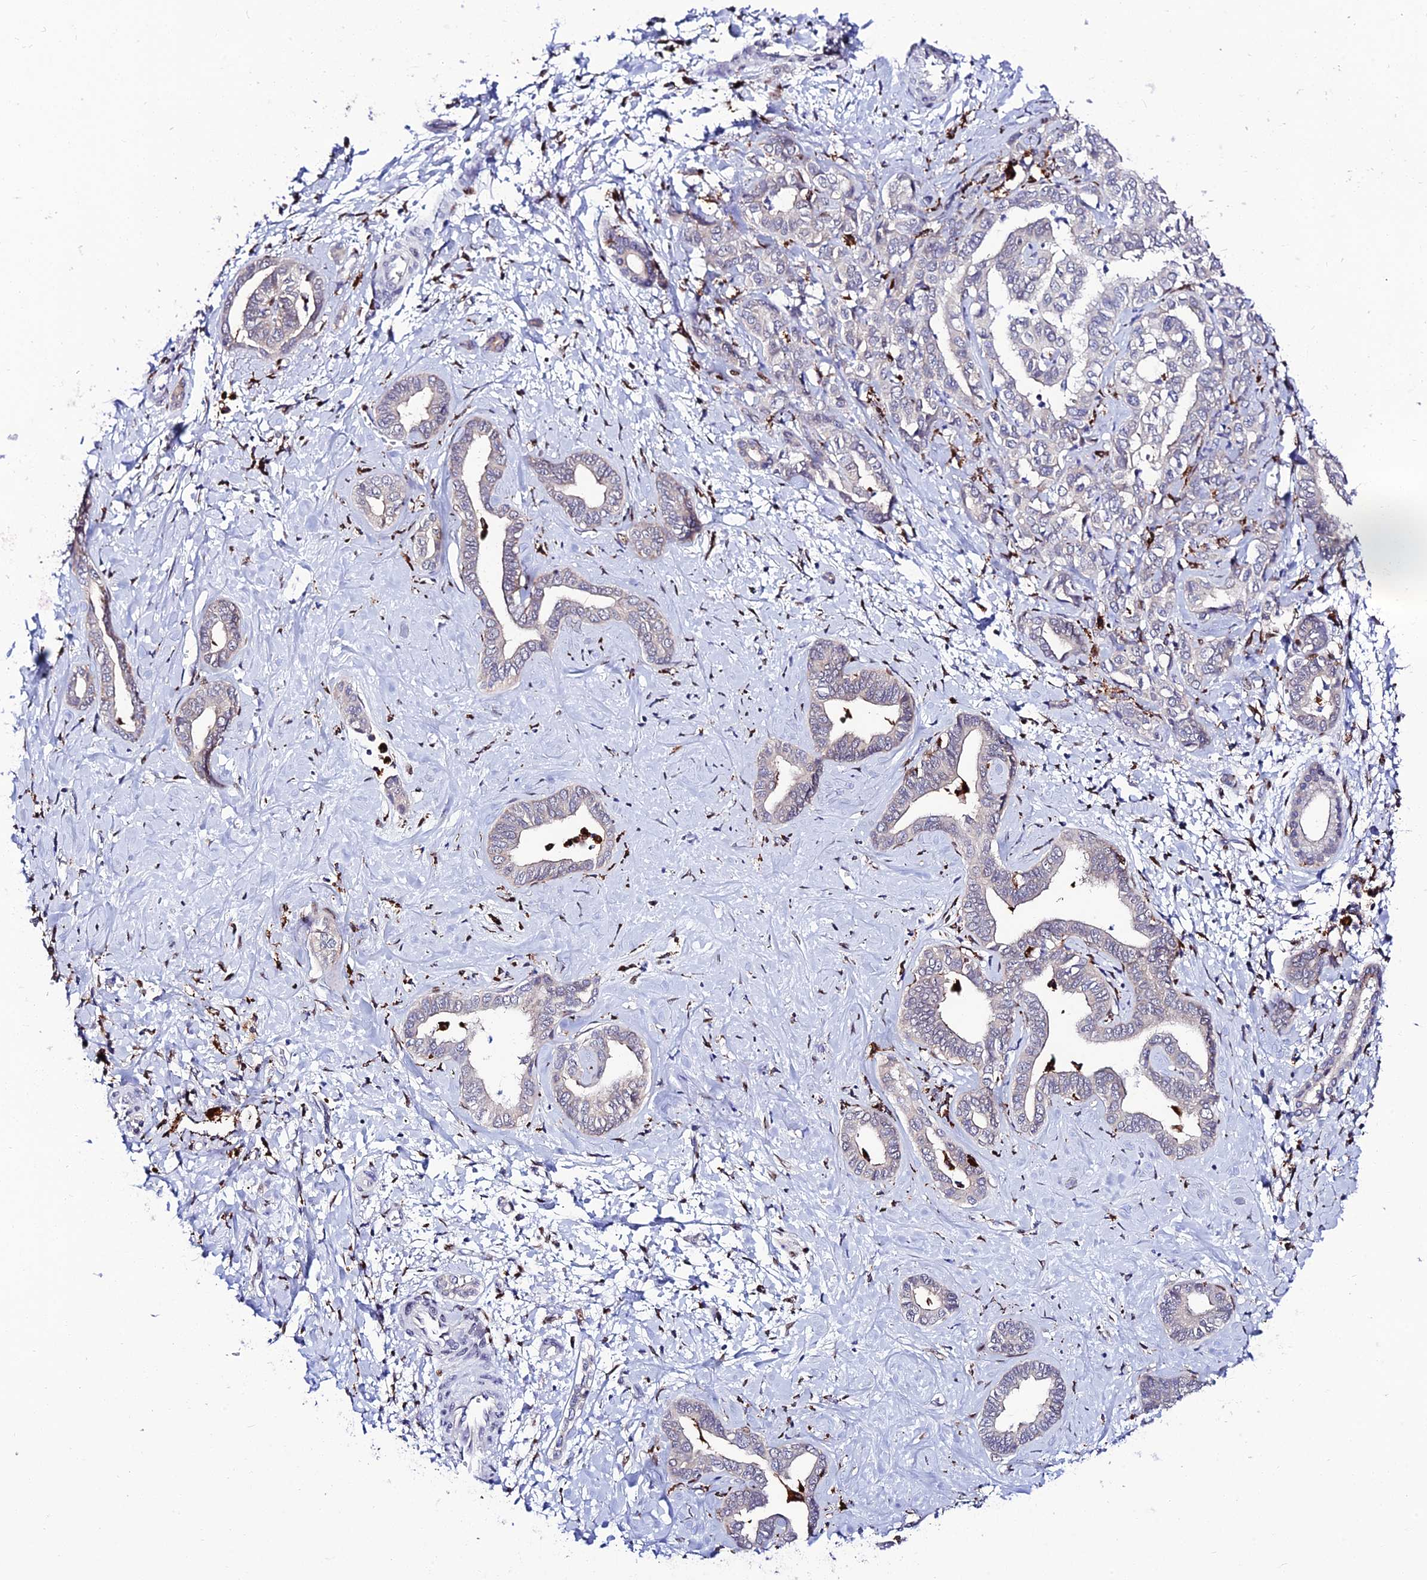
{"staining": {"intensity": "negative", "quantity": "none", "location": "none"}, "tissue": "liver cancer", "cell_type": "Tumor cells", "image_type": "cancer", "snomed": [{"axis": "morphology", "description": "Cholangiocarcinoma"}, {"axis": "topography", "description": "Liver"}], "caption": "An immunohistochemistry photomicrograph of liver cancer is shown. There is no staining in tumor cells of liver cancer. (Immunohistochemistry, brightfield microscopy, high magnification).", "gene": "HIC1", "patient": {"sex": "female", "age": 77}}